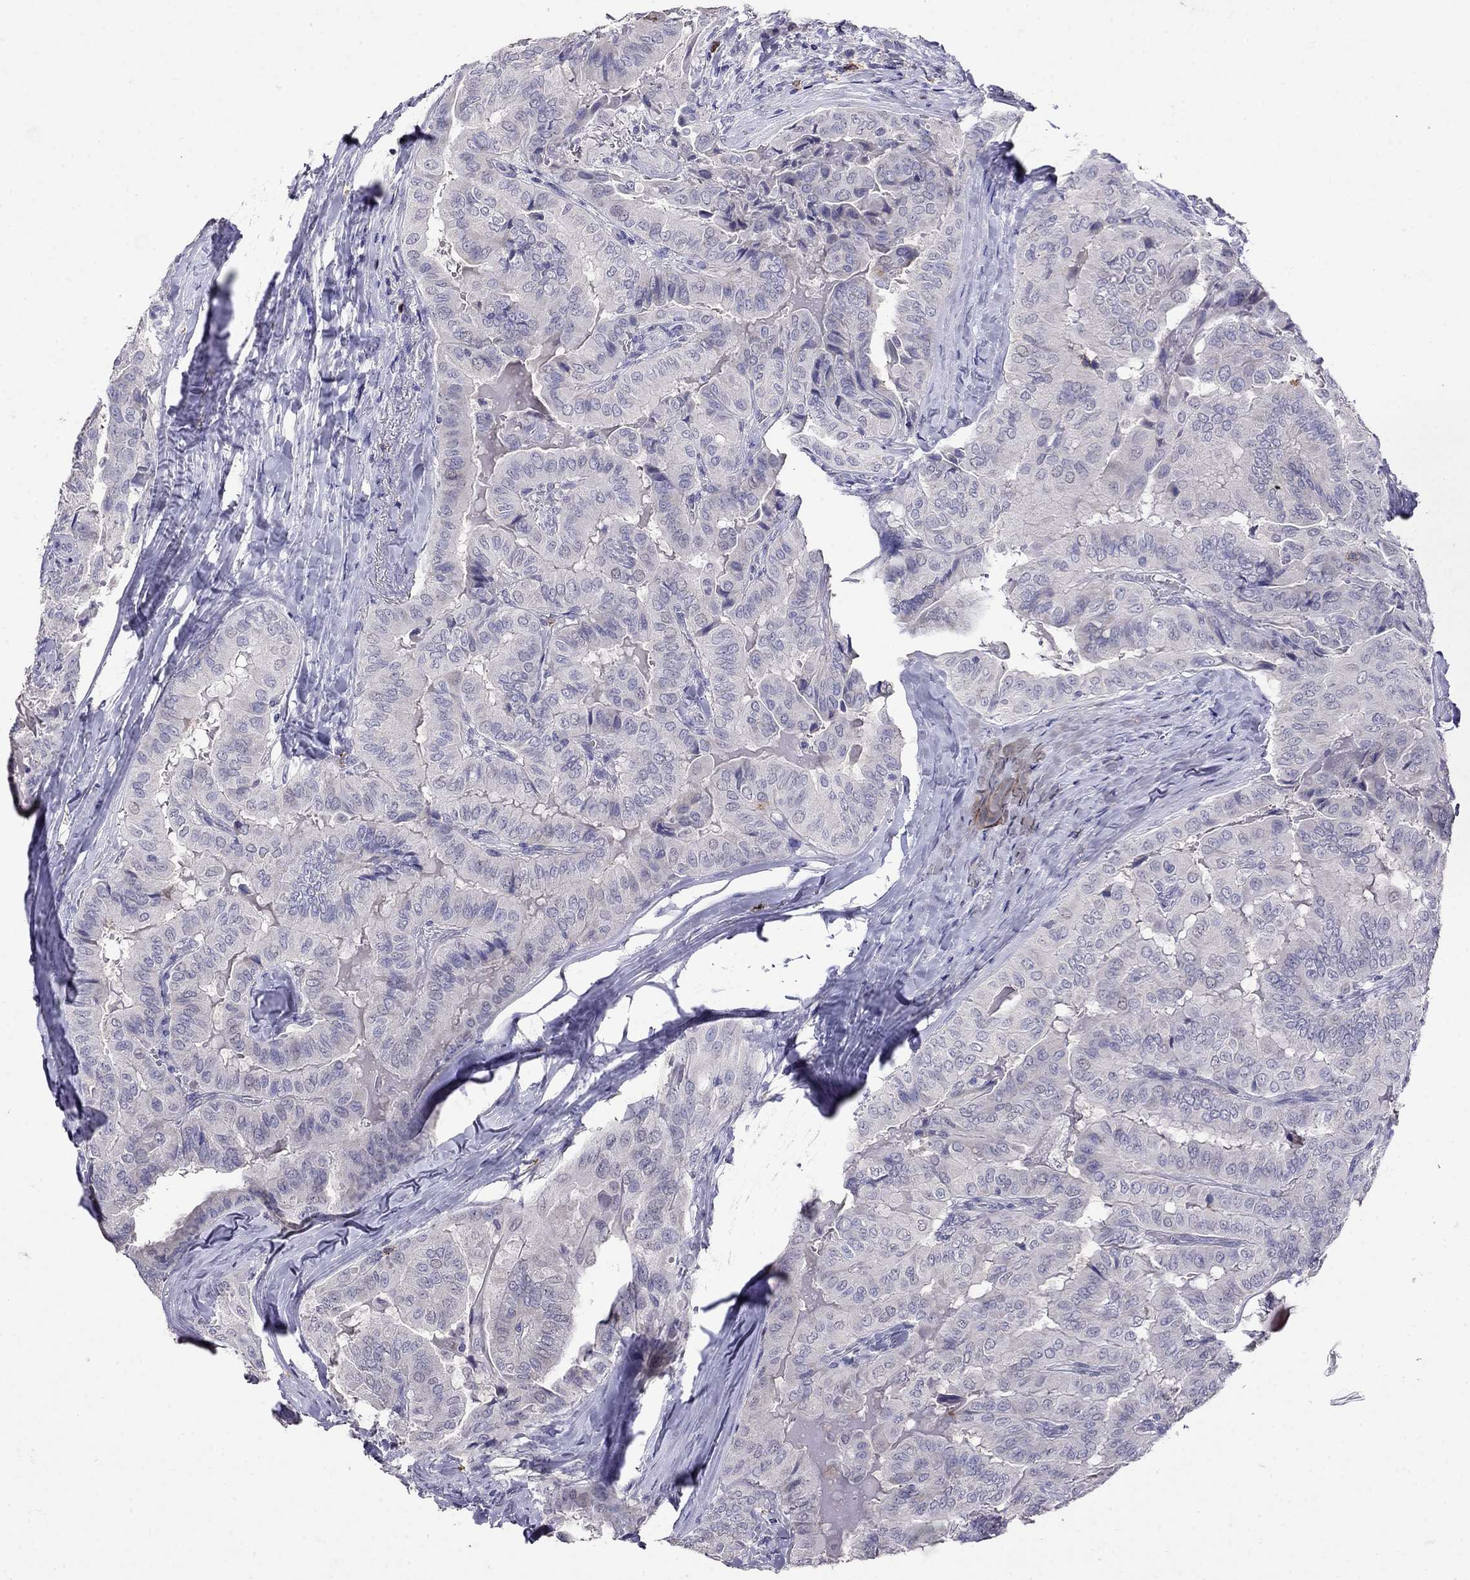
{"staining": {"intensity": "negative", "quantity": "none", "location": "none"}, "tissue": "thyroid cancer", "cell_type": "Tumor cells", "image_type": "cancer", "snomed": [{"axis": "morphology", "description": "Papillary adenocarcinoma, NOS"}, {"axis": "topography", "description": "Thyroid gland"}], "caption": "An image of thyroid cancer (papillary adenocarcinoma) stained for a protein reveals no brown staining in tumor cells.", "gene": "CD8B", "patient": {"sex": "female", "age": 68}}